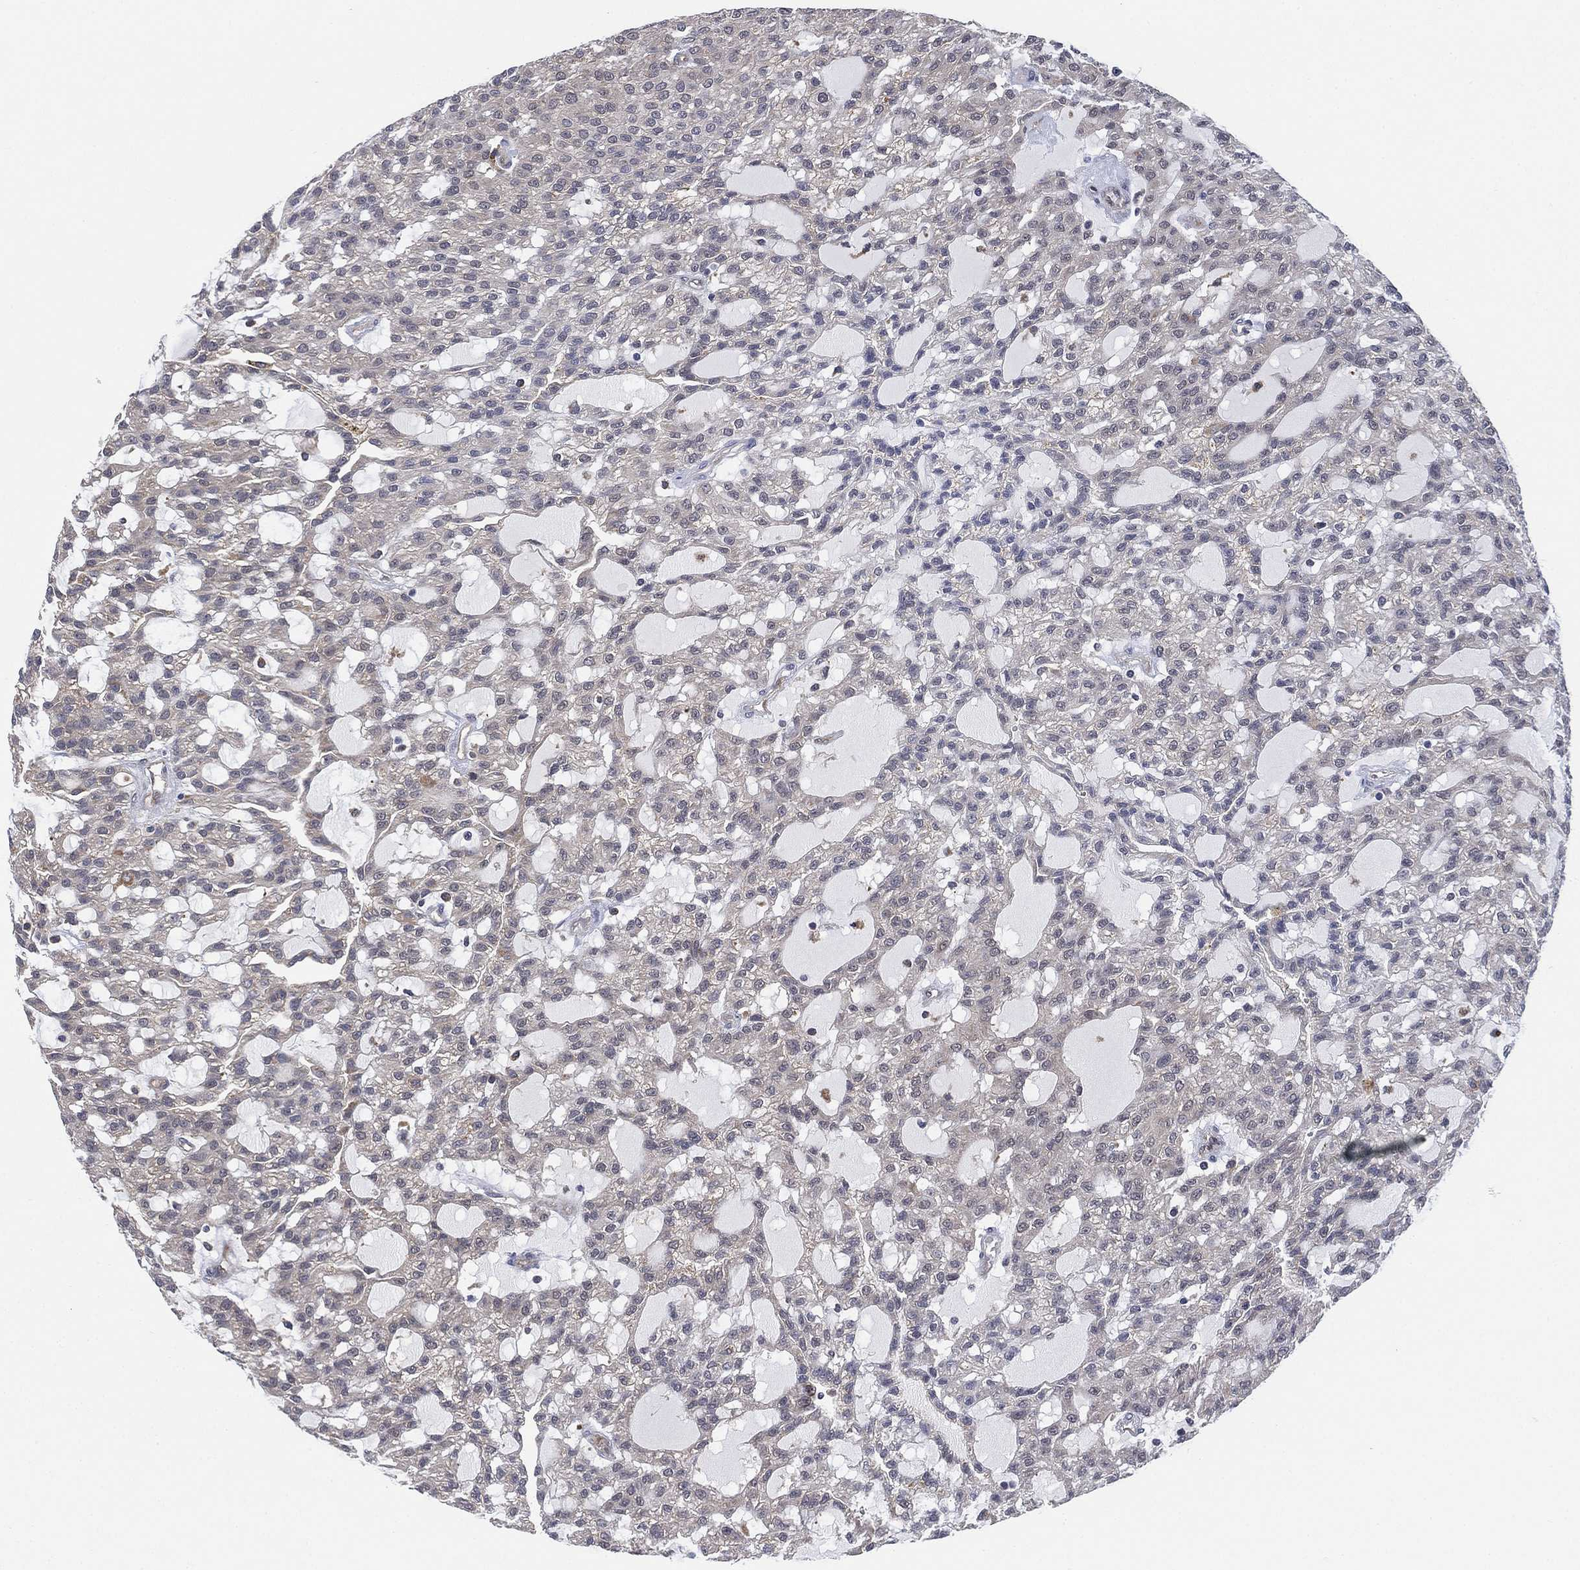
{"staining": {"intensity": "negative", "quantity": "none", "location": "none"}, "tissue": "renal cancer", "cell_type": "Tumor cells", "image_type": "cancer", "snomed": [{"axis": "morphology", "description": "Adenocarcinoma, NOS"}, {"axis": "topography", "description": "Kidney"}], "caption": "Protein analysis of renal cancer reveals no significant positivity in tumor cells.", "gene": "FES", "patient": {"sex": "male", "age": 63}}